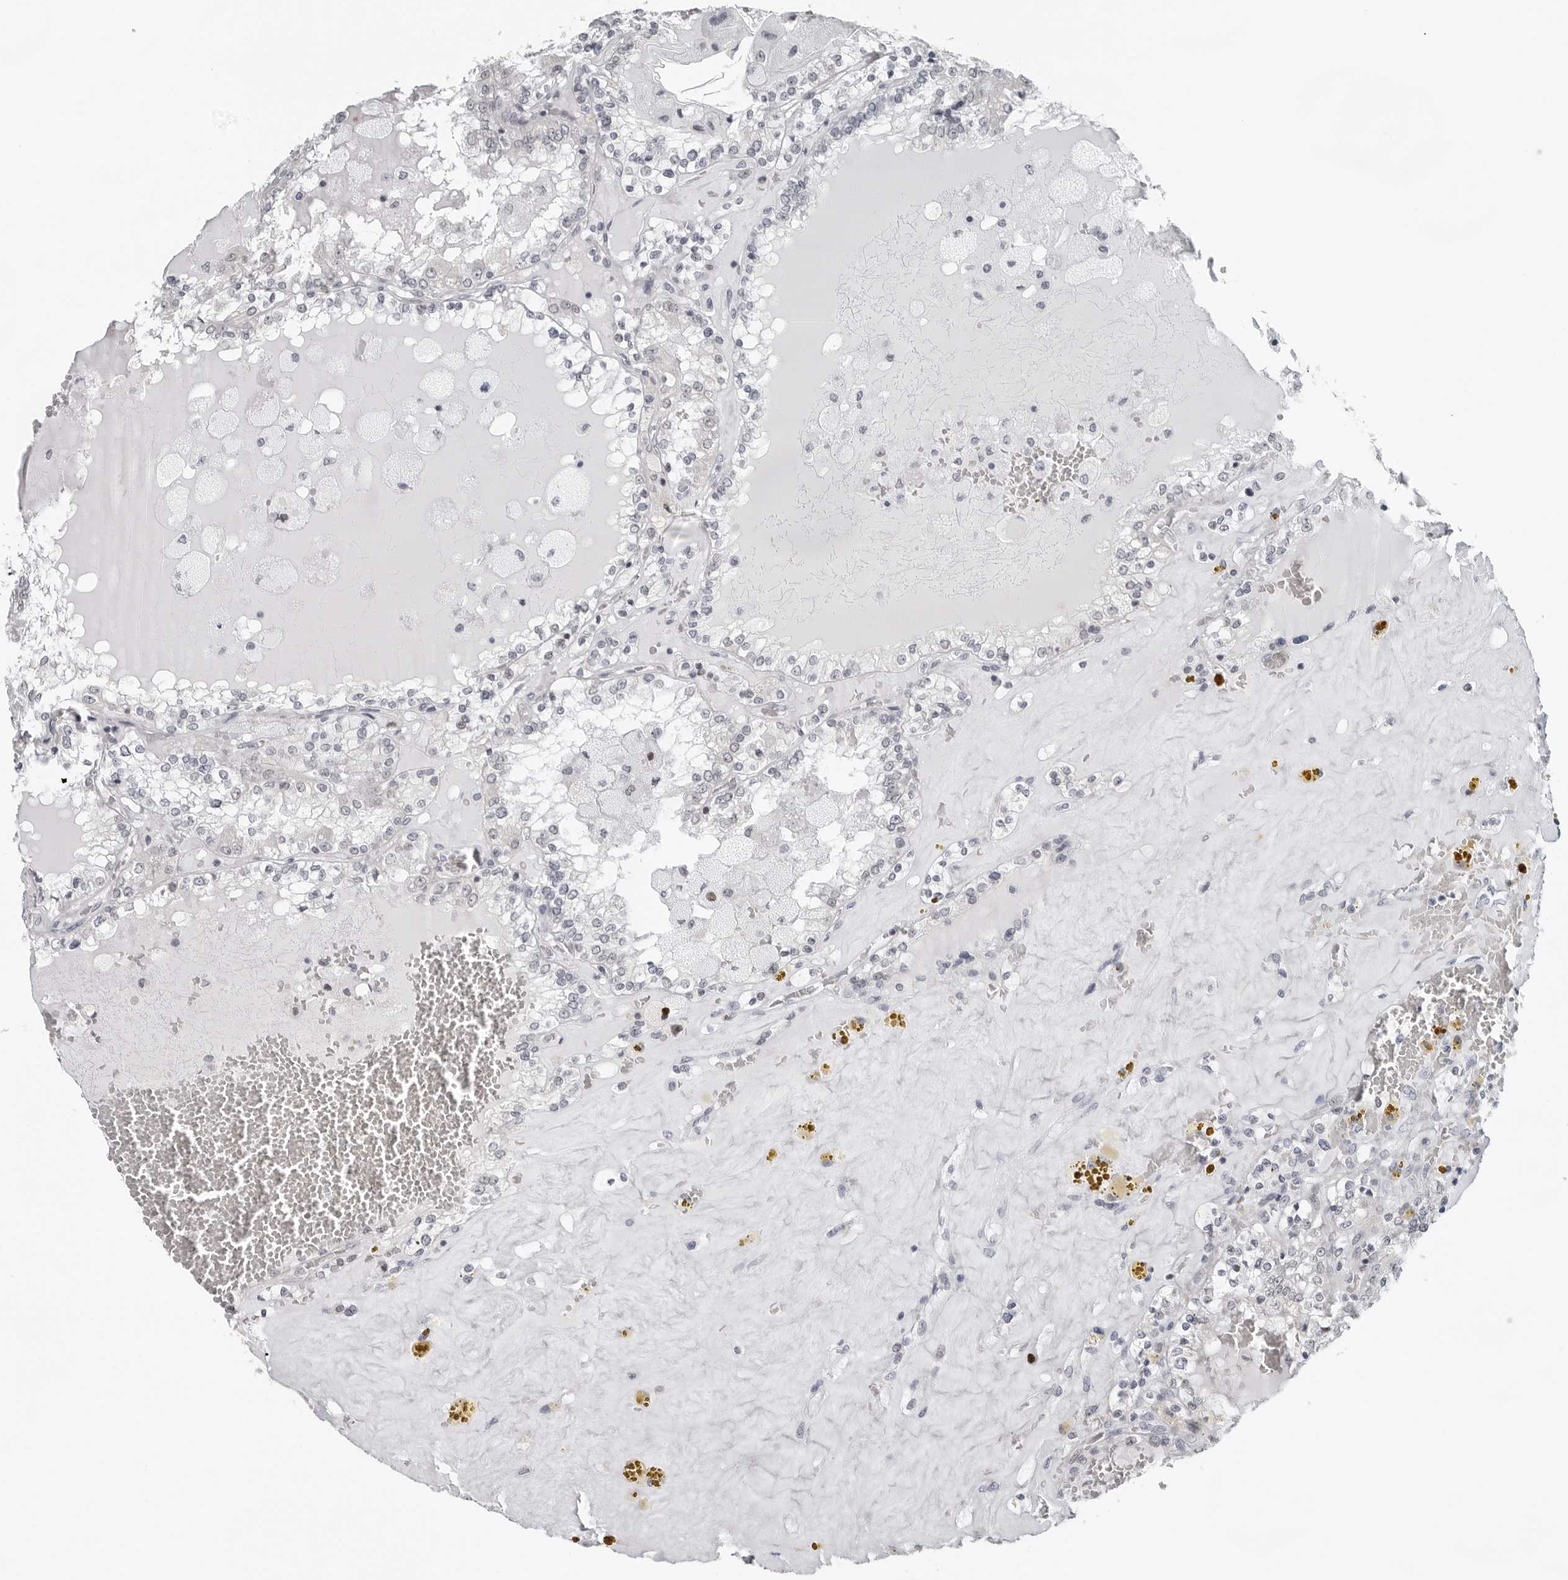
{"staining": {"intensity": "negative", "quantity": "none", "location": "none"}, "tissue": "renal cancer", "cell_type": "Tumor cells", "image_type": "cancer", "snomed": [{"axis": "morphology", "description": "Adenocarcinoma, NOS"}, {"axis": "topography", "description": "Kidney"}], "caption": "DAB (3,3'-diaminobenzidine) immunohistochemical staining of human renal cancer displays no significant staining in tumor cells.", "gene": "PPP1R42", "patient": {"sex": "female", "age": 56}}